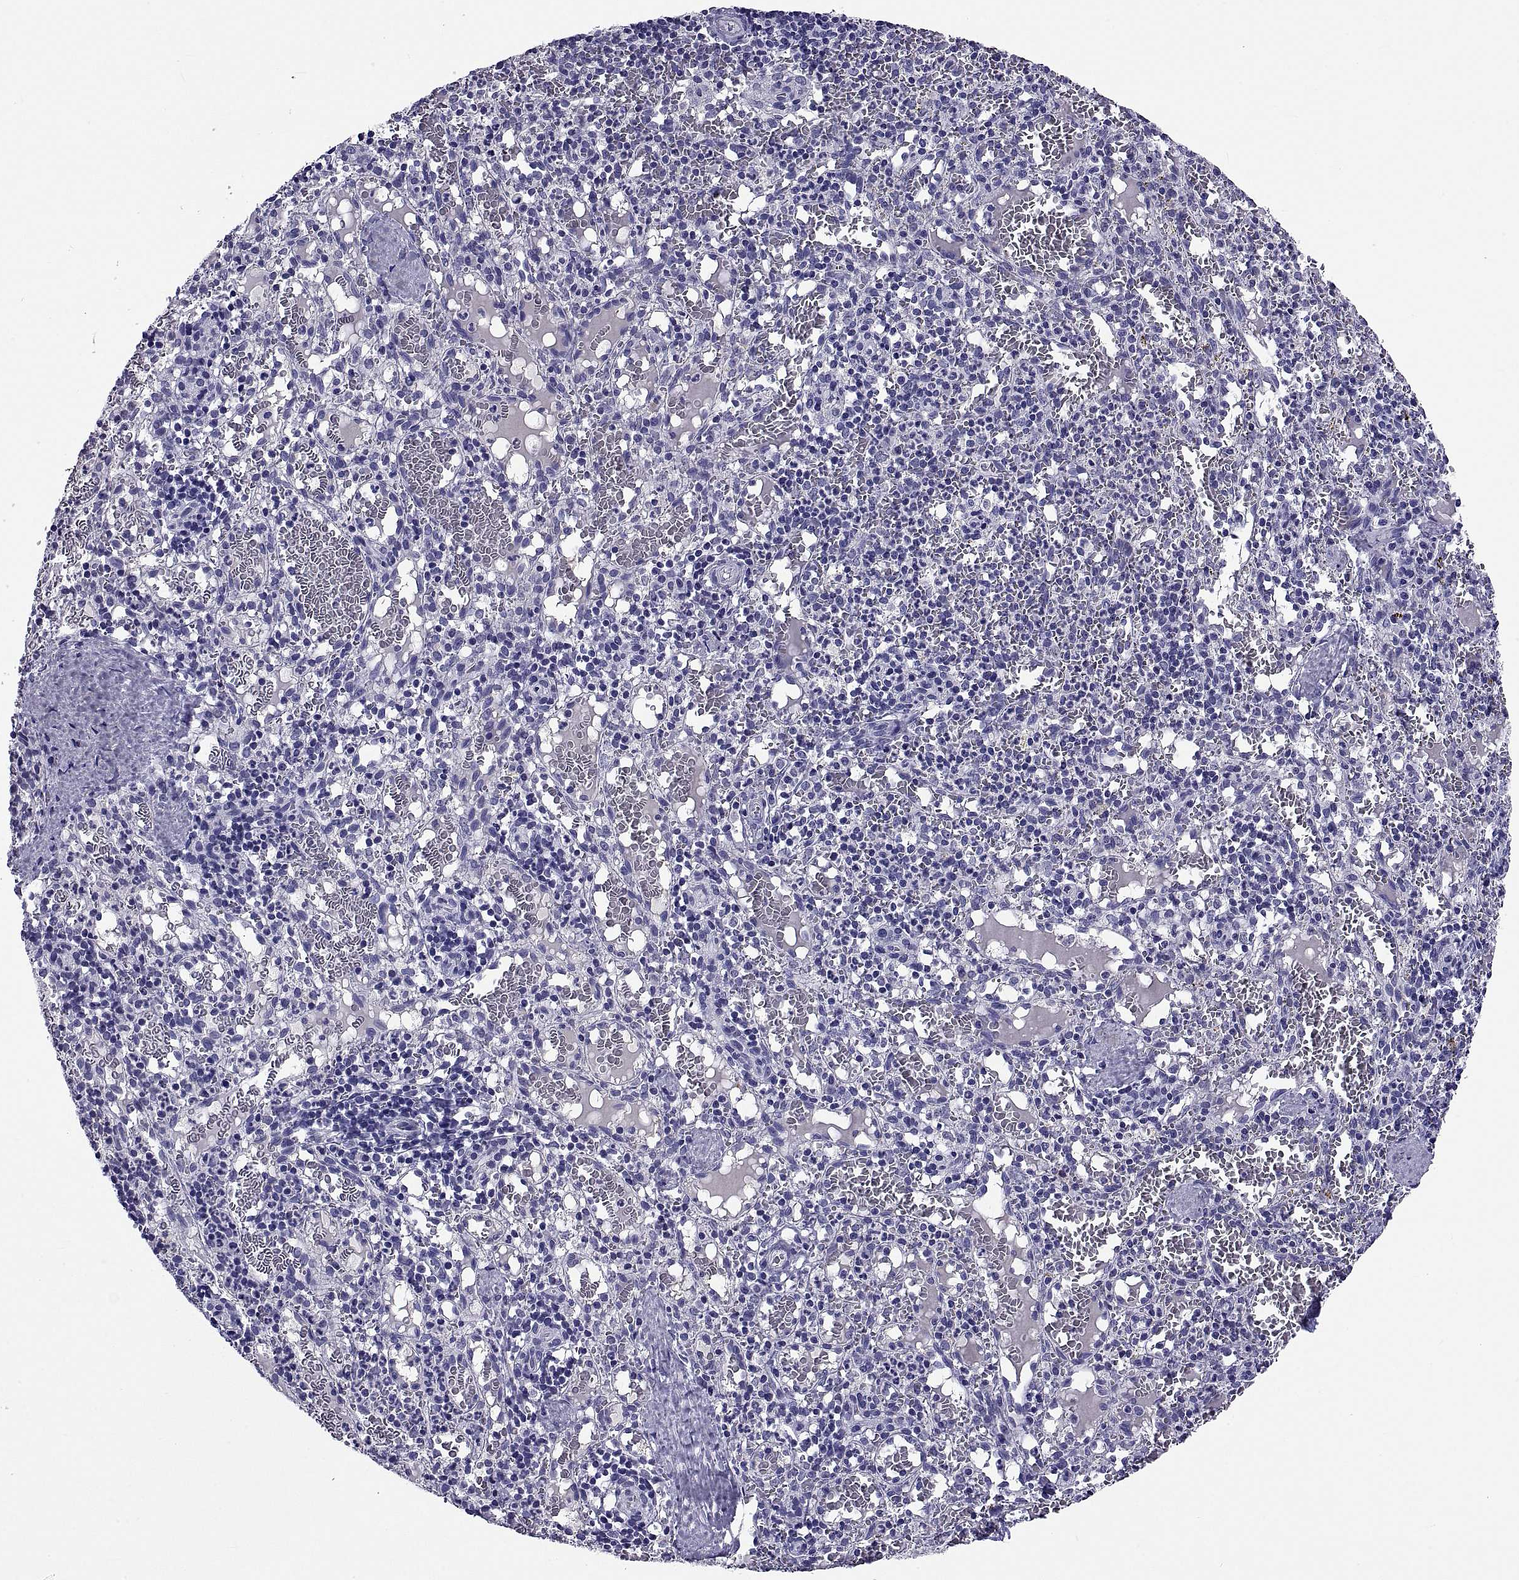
{"staining": {"intensity": "negative", "quantity": "none", "location": "none"}, "tissue": "spleen", "cell_type": "Cells in red pulp", "image_type": "normal", "snomed": [{"axis": "morphology", "description": "Normal tissue, NOS"}, {"axis": "topography", "description": "Spleen"}], "caption": "IHC of unremarkable spleen demonstrates no expression in cells in red pulp. The staining was performed using DAB (3,3'-diaminobenzidine) to visualize the protein expression in brown, while the nuclei were stained in blue with hematoxylin (Magnification: 20x).", "gene": "TGFBR3L", "patient": {"sex": "male", "age": 11}}